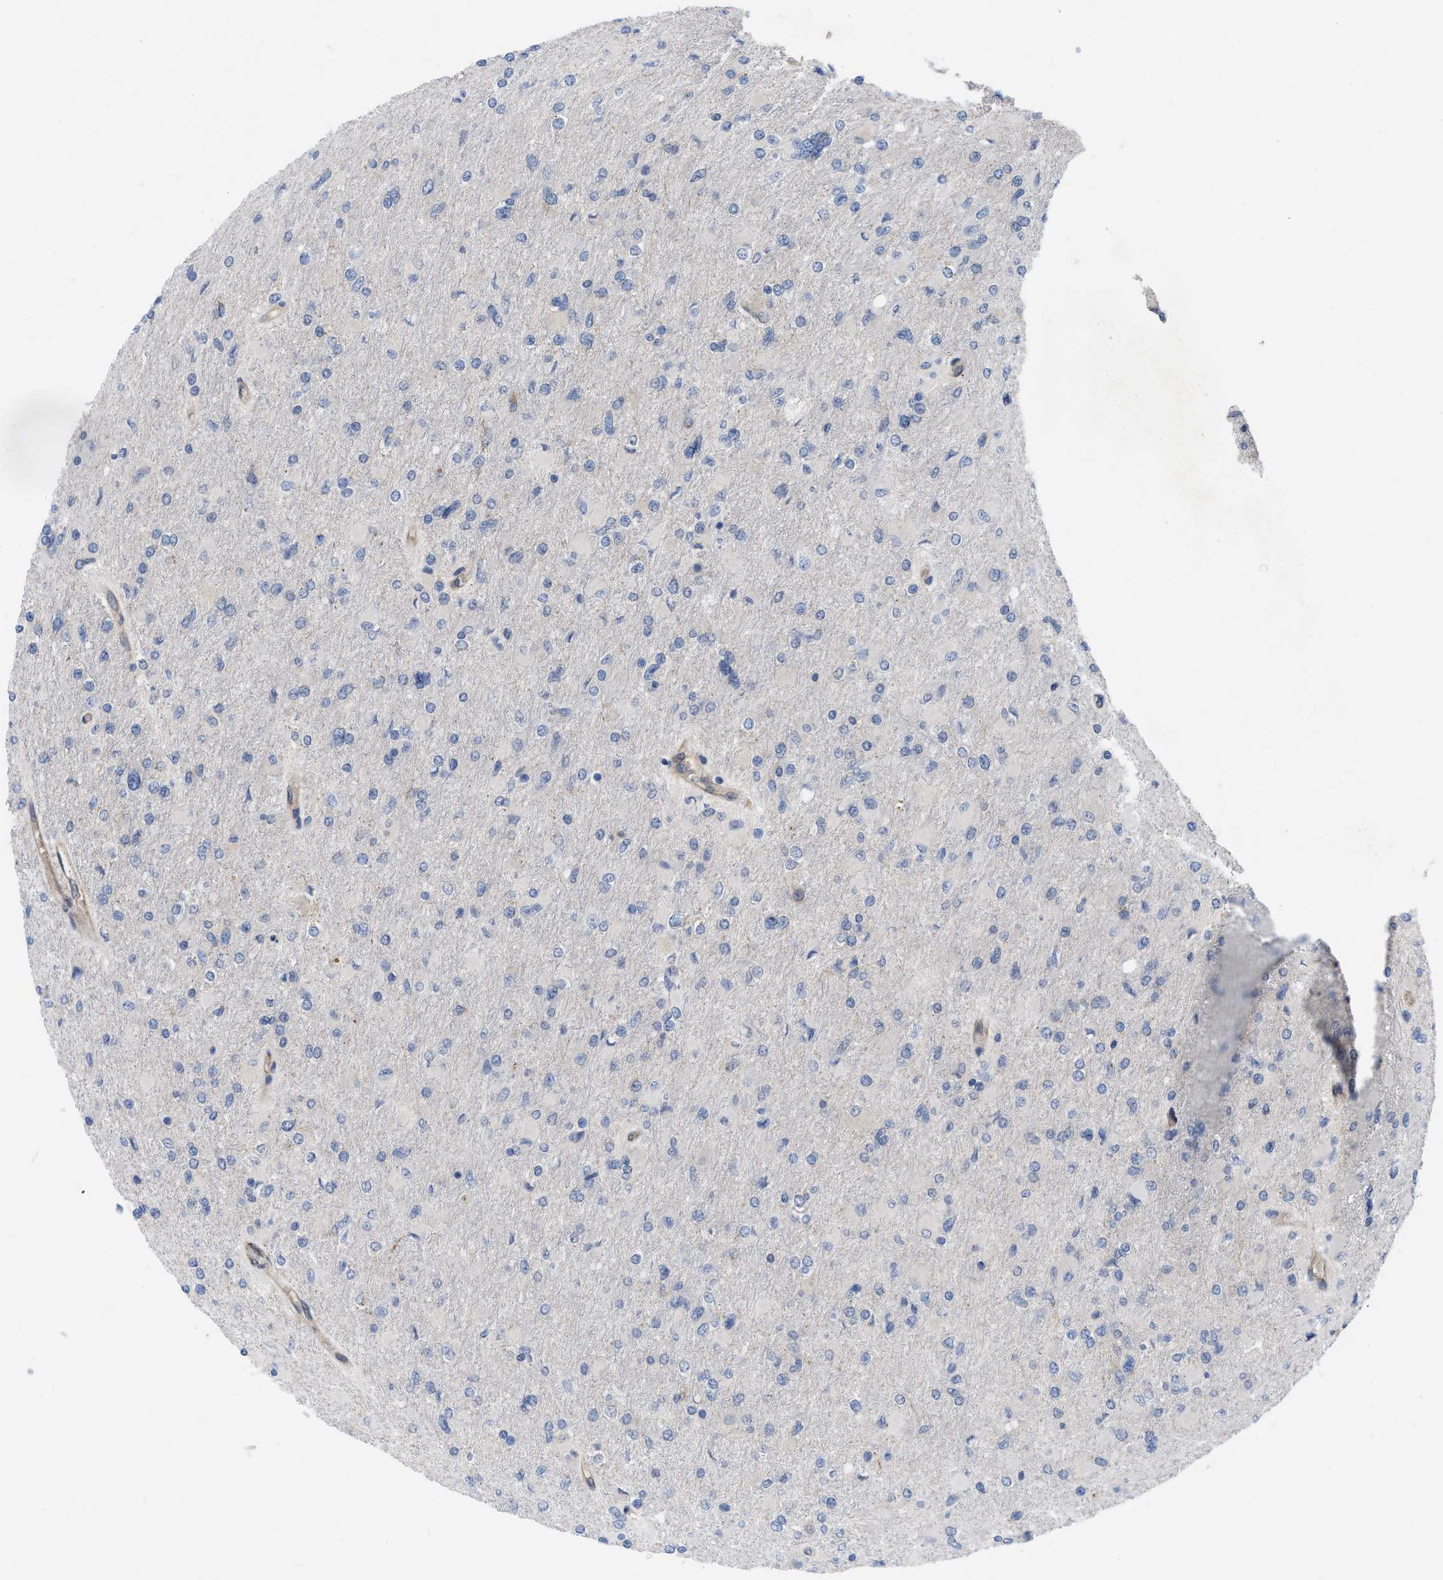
{"staining": {"intensity": "negative", "quantity": "none", "location": "none"}, "tissue": "glioma", "cell_type": "Tumor cells", "image_type": "cancer", "snomed": [{"axis": "morphology", "description": "Glioma, malignant, High grade"}, {"axis": "topography", "description": "Cerebral cortex"}], "caption": "High-grade glioma (malignant) was stained to show a protein in brown. There is no significant expression in tumor cells. The staining was performed using DAB (3,3'-diaminobenzidine) to visualize the protein expression in brown, while the nuclei were stained in blue with hematoxylin (Magnification: 20x).", "gene": "EOGT", "patient": {"sex": "female", "age": 36}}